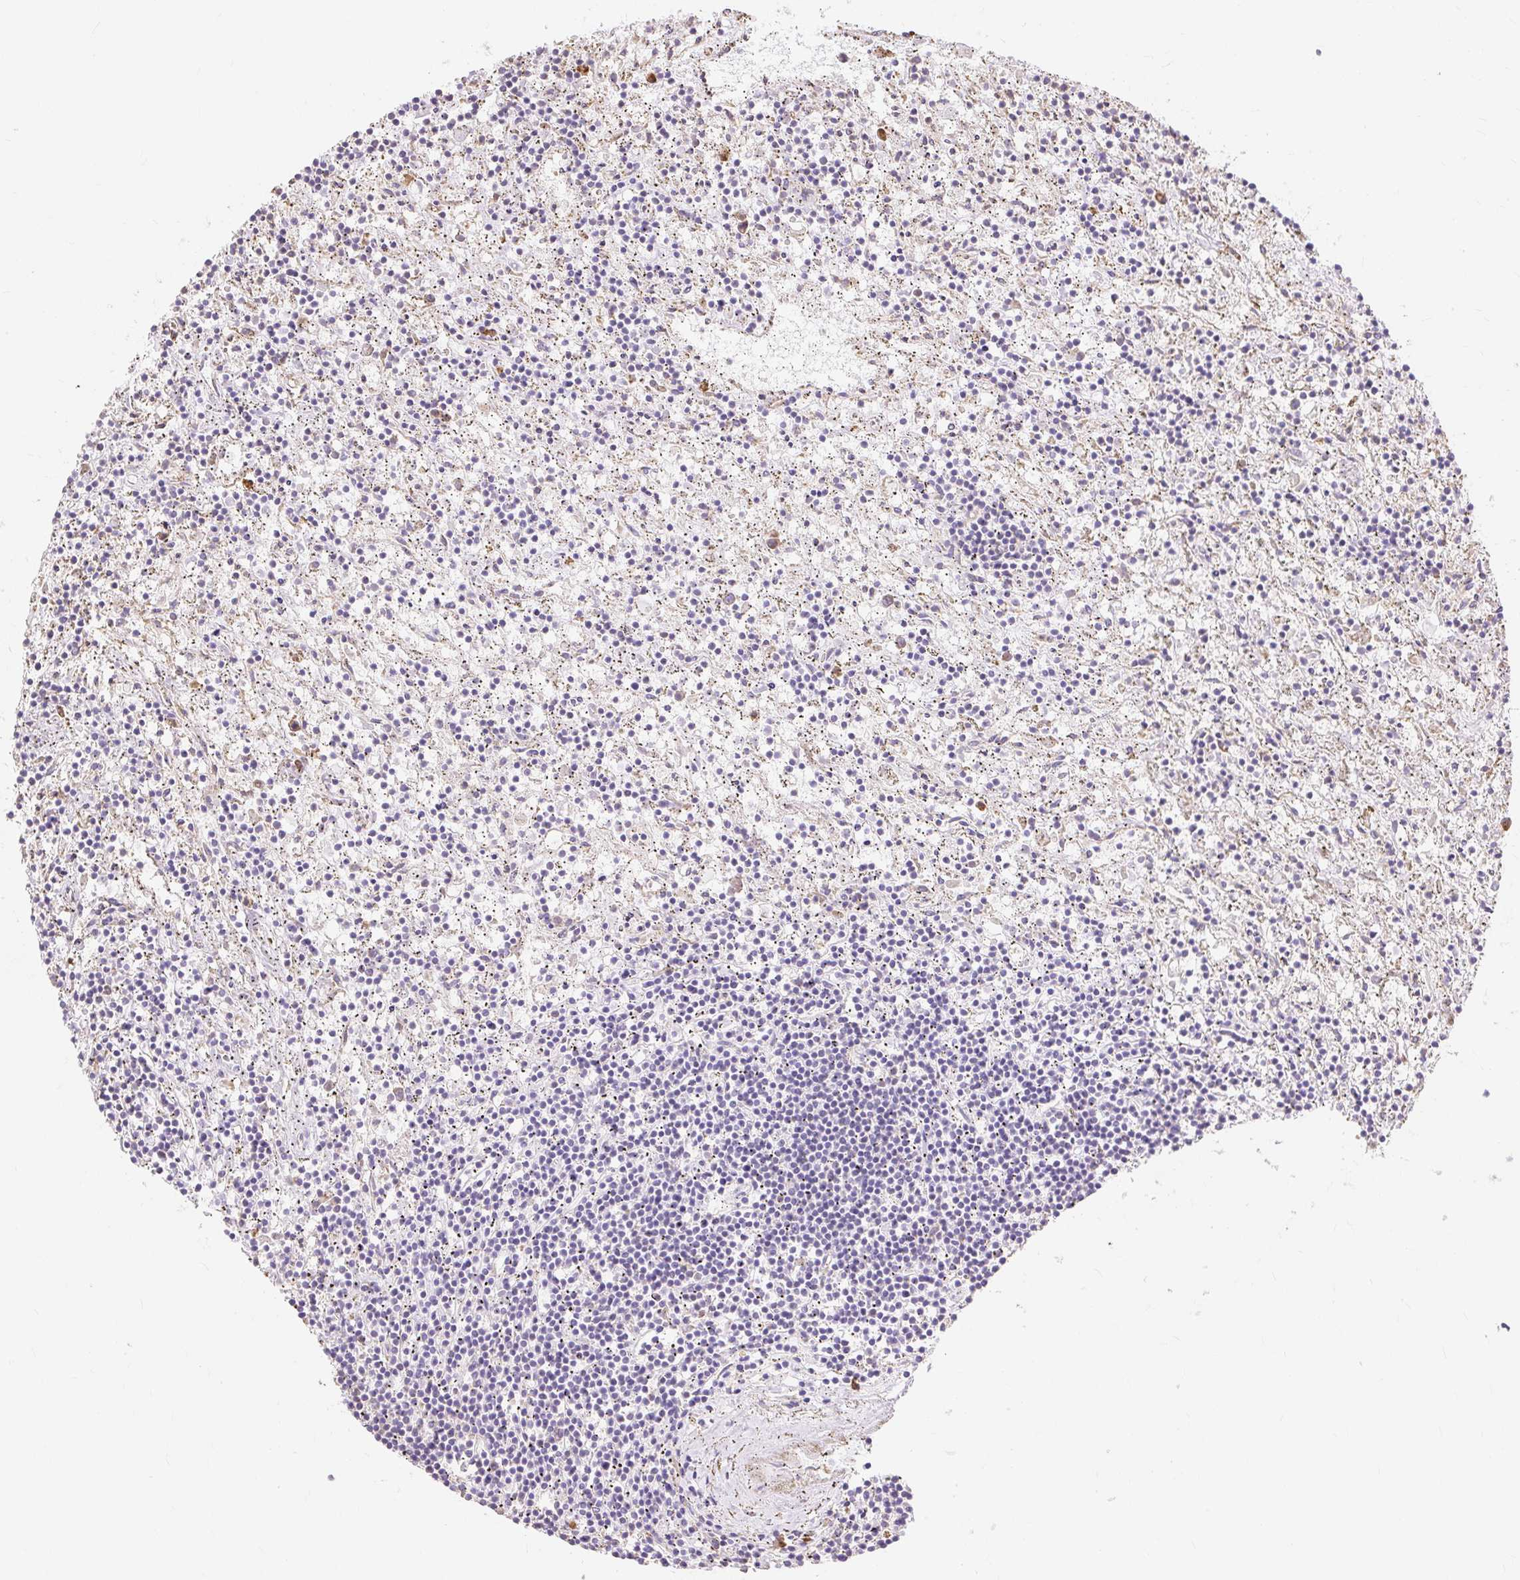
{"staining": {"intensity": "negative", "quantity": "none", "location": "none"}, "tissue": "lymphoma", "cell_type": "Tumor cells", "image_type": "cancer", "snomed": [{"axis": "morphology", "description": "Malignant lymphoma, non-Hodgkin's type, Low grade"}, {"axis": "topography", "description": "Spleen"}], "caption": "A high-resolution histopathology image shows IHC staining of lymphoma, which exhibits no significant positivity in tumor cells. (Brightfield microscopy of DAB (3,3'-diaminobenzidine) IHC at high magnification).", "gene": "RPS17", "patient": {"sex": "male", "age": 76}}